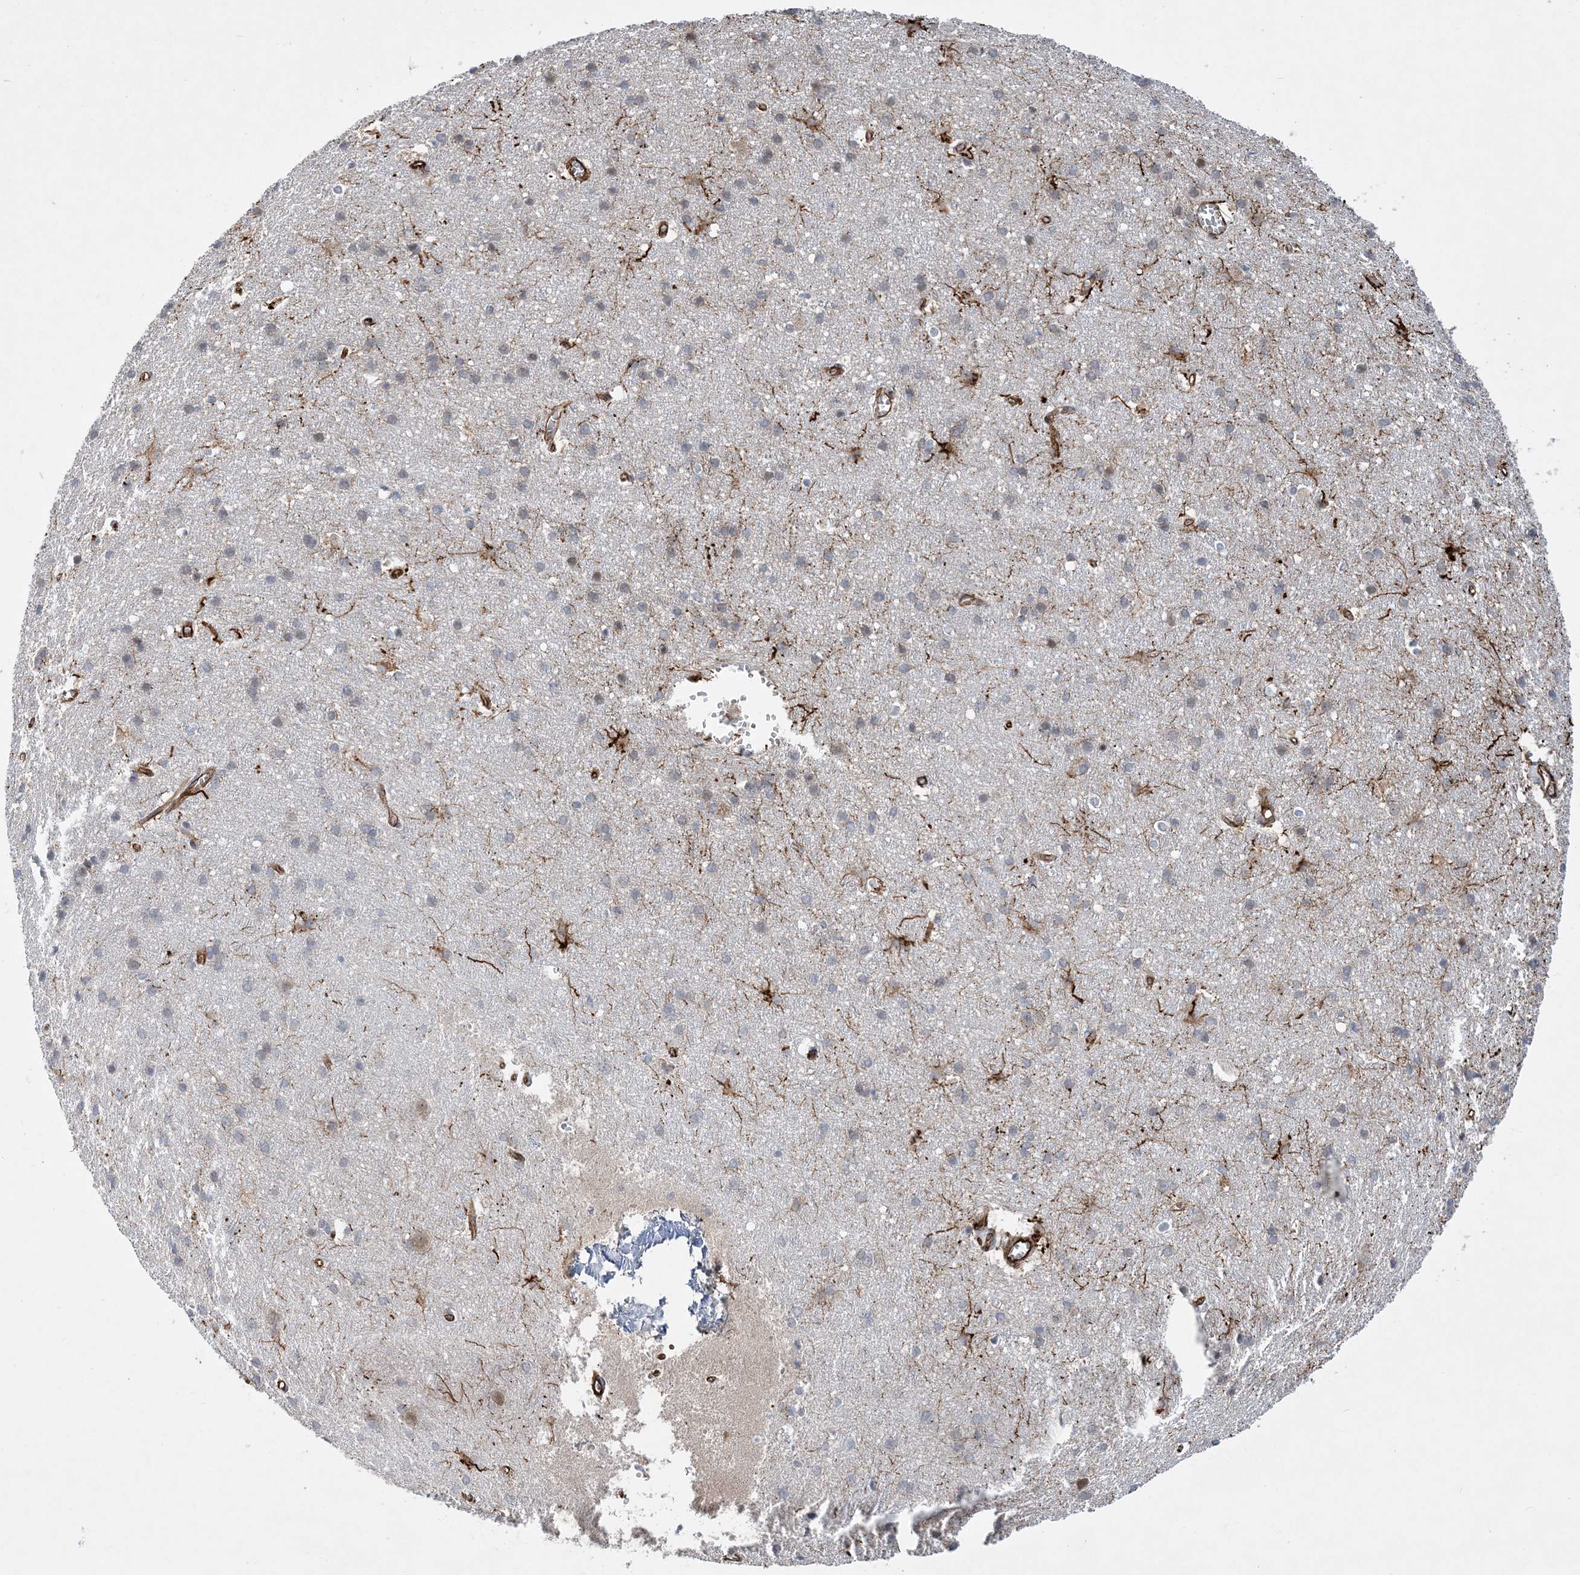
{"staining": {"intensity": "strong", "quantity": ">75%", "location": "cytoplasmic/membranous"}, "tissue": "cerebral cortex", "cell_type": "Endothelial cells", "image_type": "normal", "snomed": [{"axis": "morphology", "description": "Normal tissue, NOS"}, {"axis": "topography", "description": "Cerebral cortex"}], "caption": "Cerebral cortex stained for a protein (brown) demonstrates strong cytoplasmic/membranous positive positivity in about >75% of endothelial cells.", "gene": "FAM114A2", "patient": {"sex": "male", "age": 54}}